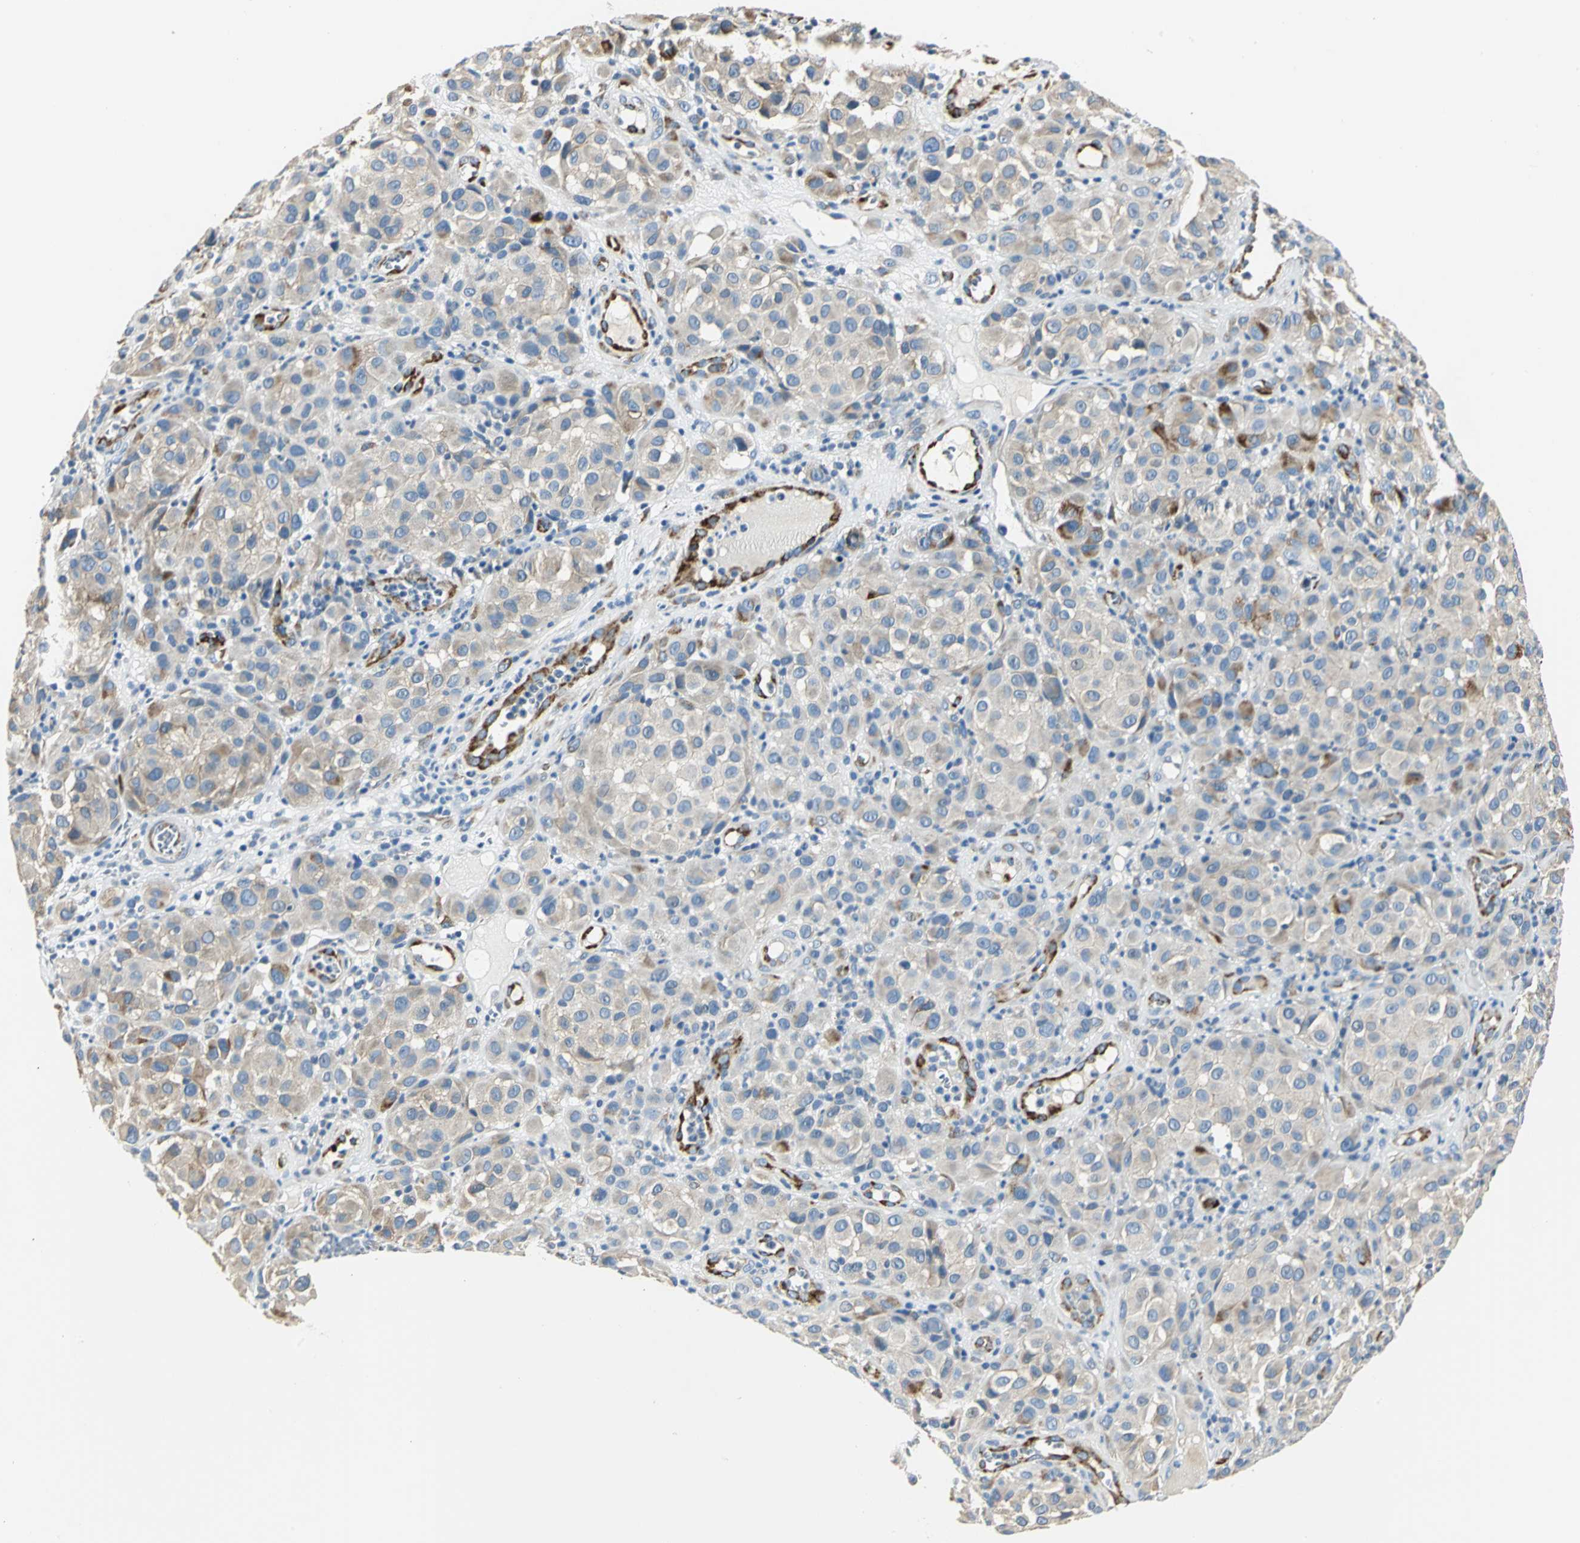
{"staining": {"intensity": "strong", "quantity": "<25%", "location": "cytoplasmic/membranous"}, "tissue": "melanoma", "cell_type": "Tumor cells", "image_type": "cancer", "snomed": [{"axis": "morphology", "description": "Malignant melanoma, NOS"}, {"axis": "topography", "description": "Skin"}], "caption": "An IHC micrograph of tumor tissue is shown. Protein staining in brown labels strong cytoplasmic/membranous positivity in malignant melanoma within tumor cells.", "gene": "B3GNT2", "patient": {"sex": "female", "age": 21}}